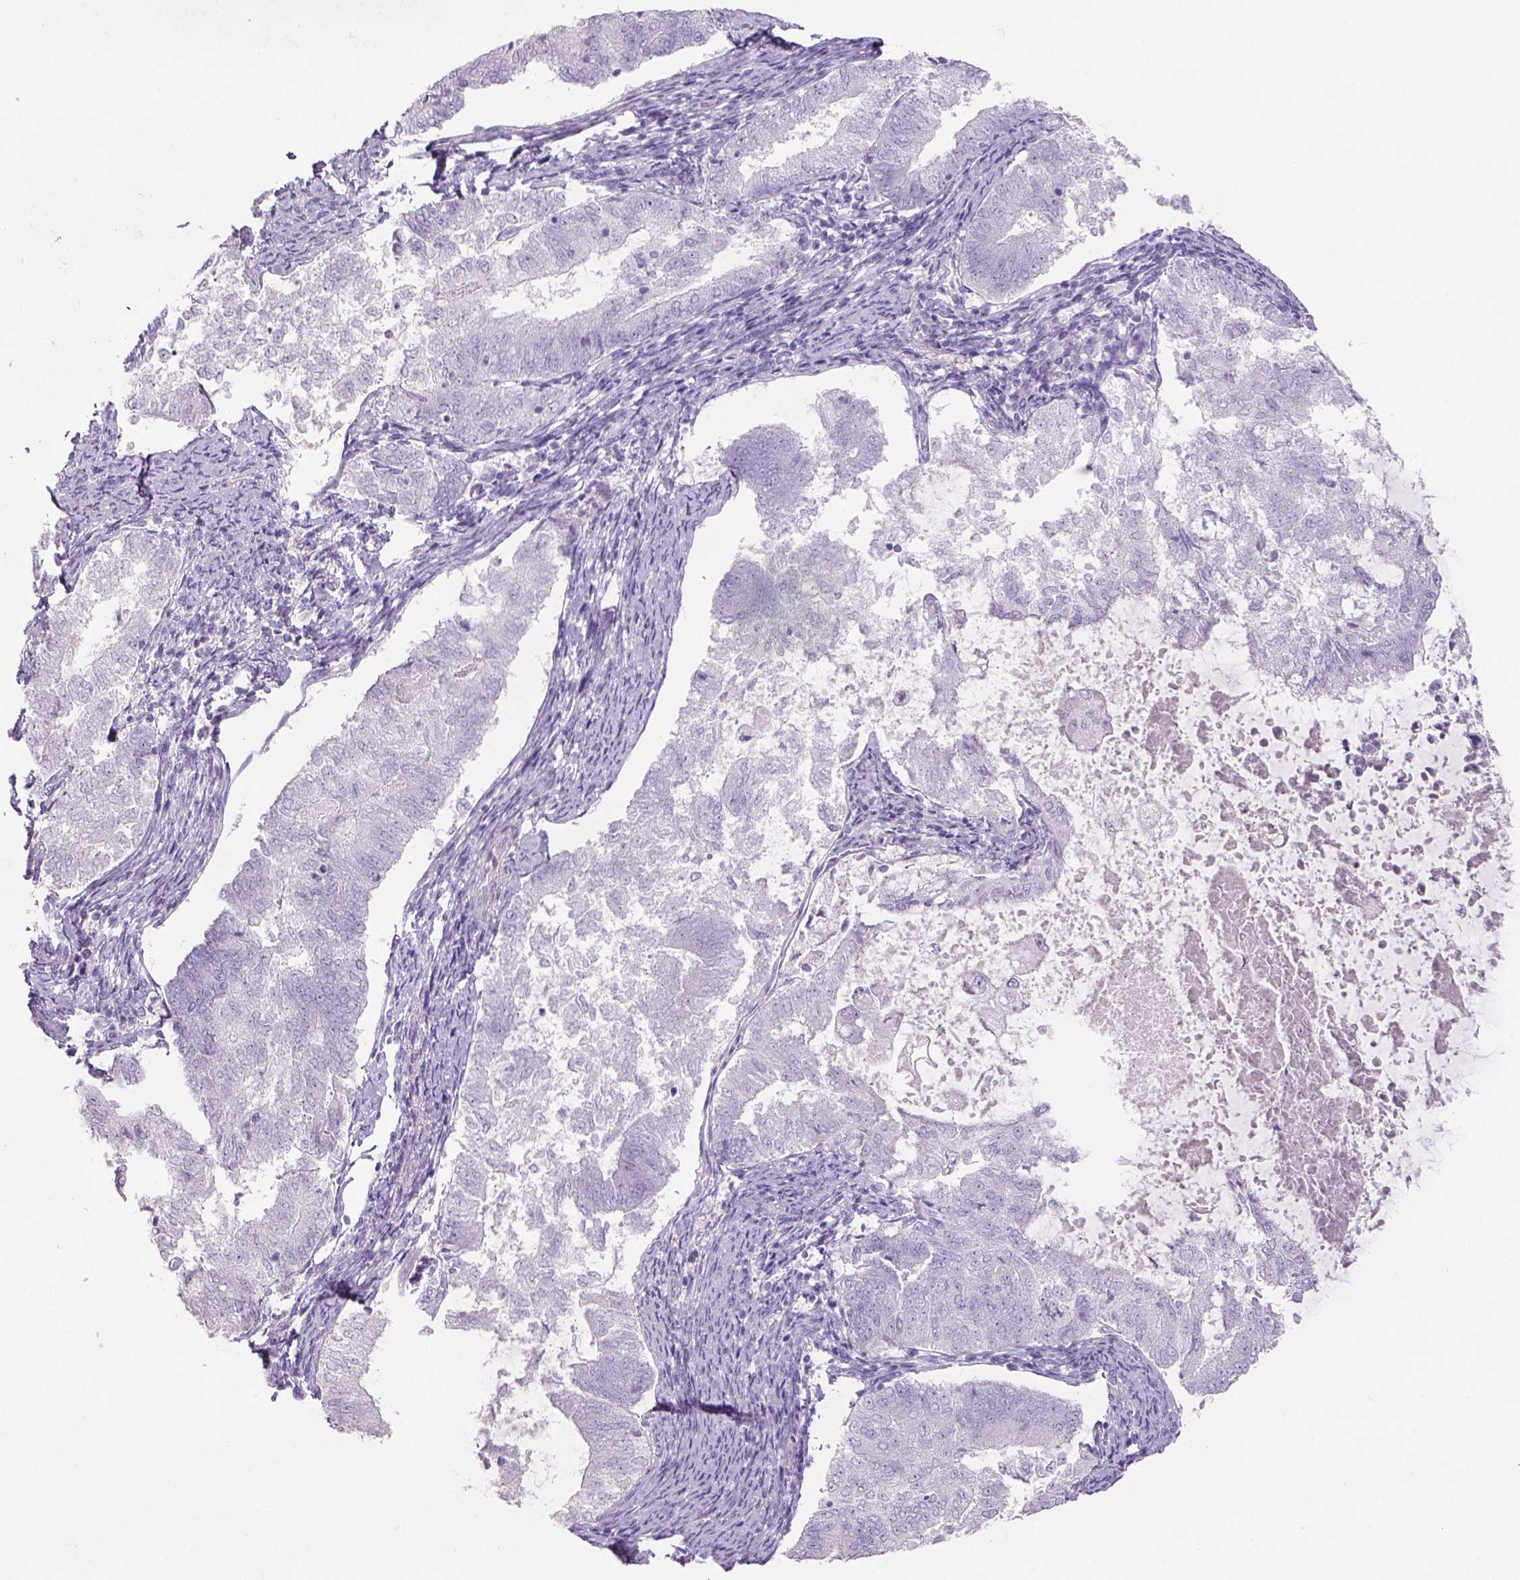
{"staining": {"intensity": "negative", "quantity": "none", "location": "none"}, "tissue": "endometrial cancer", "cell_type": "Tumor cells", "image_type": "cancer", "snomed": [{"axis": "morphology", "description": "Adenocarcinoma, NOS"}, {"axis": "topography", "description": "Endometrium"}], "caption": "Tumor cells show no significant positivity in adenocarcinoma (endometrial).", "gene": "TENM4", "patient": {"sex": "female", "age": 65}}